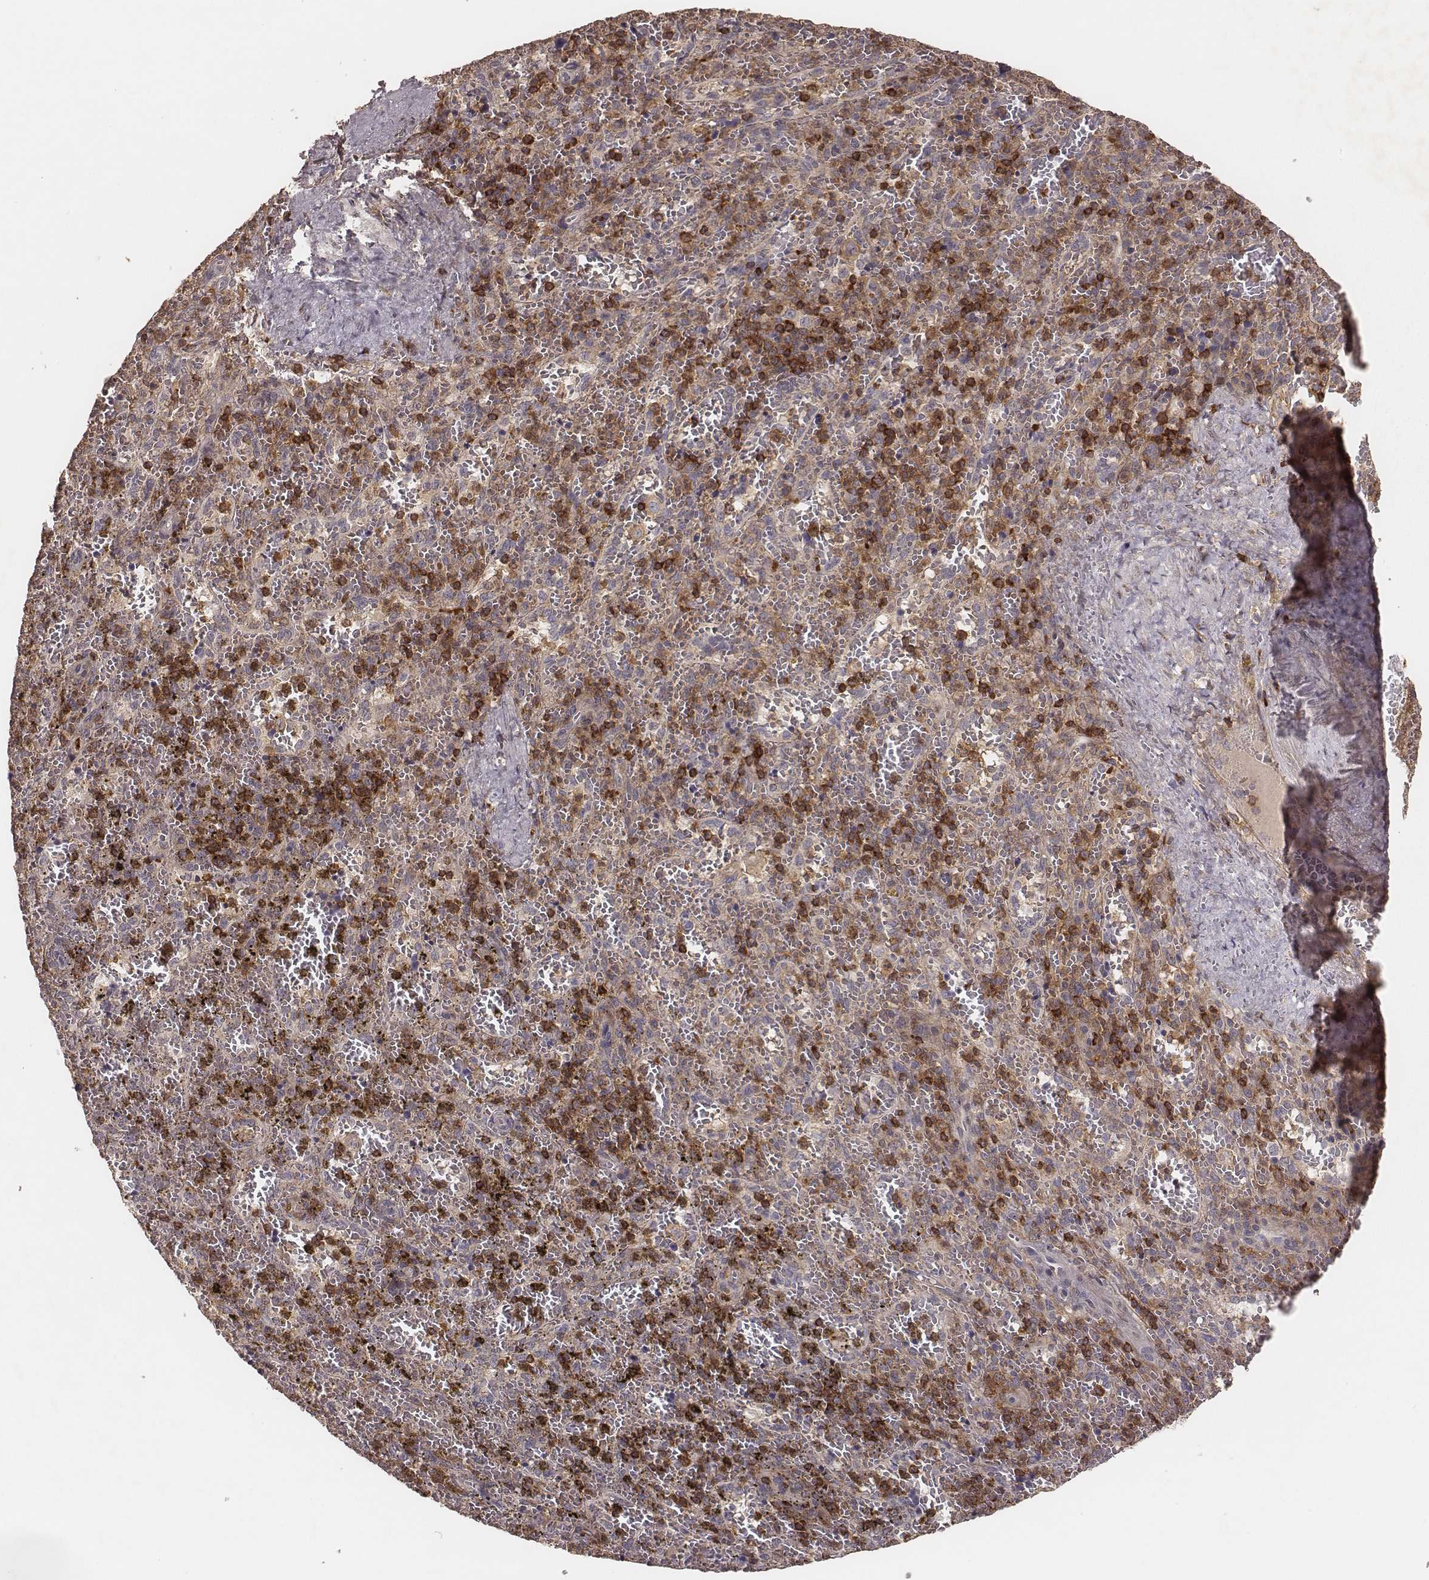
{"staining": {"intensity": "strong", "quantity": "25%-75%", "location": "cytoplasmic/membranous"}, "tissue": "spleen", "cell_type": "Cells in red pulp", "image_type": "normal", "snomed": [{"axis": "morphology", "description": "Normal tissue, NOS"}, {"axis": "topography", "description": "Spleen"}], "caption": "This photomicrograph exhibits IHC staining of normal human spleen, with high strong cytoplasmic/membranous positivity in about 25%-75% of cells in red pulp.", "gene": "PILRA", "patient": {"sex": "female", "age": 50}}